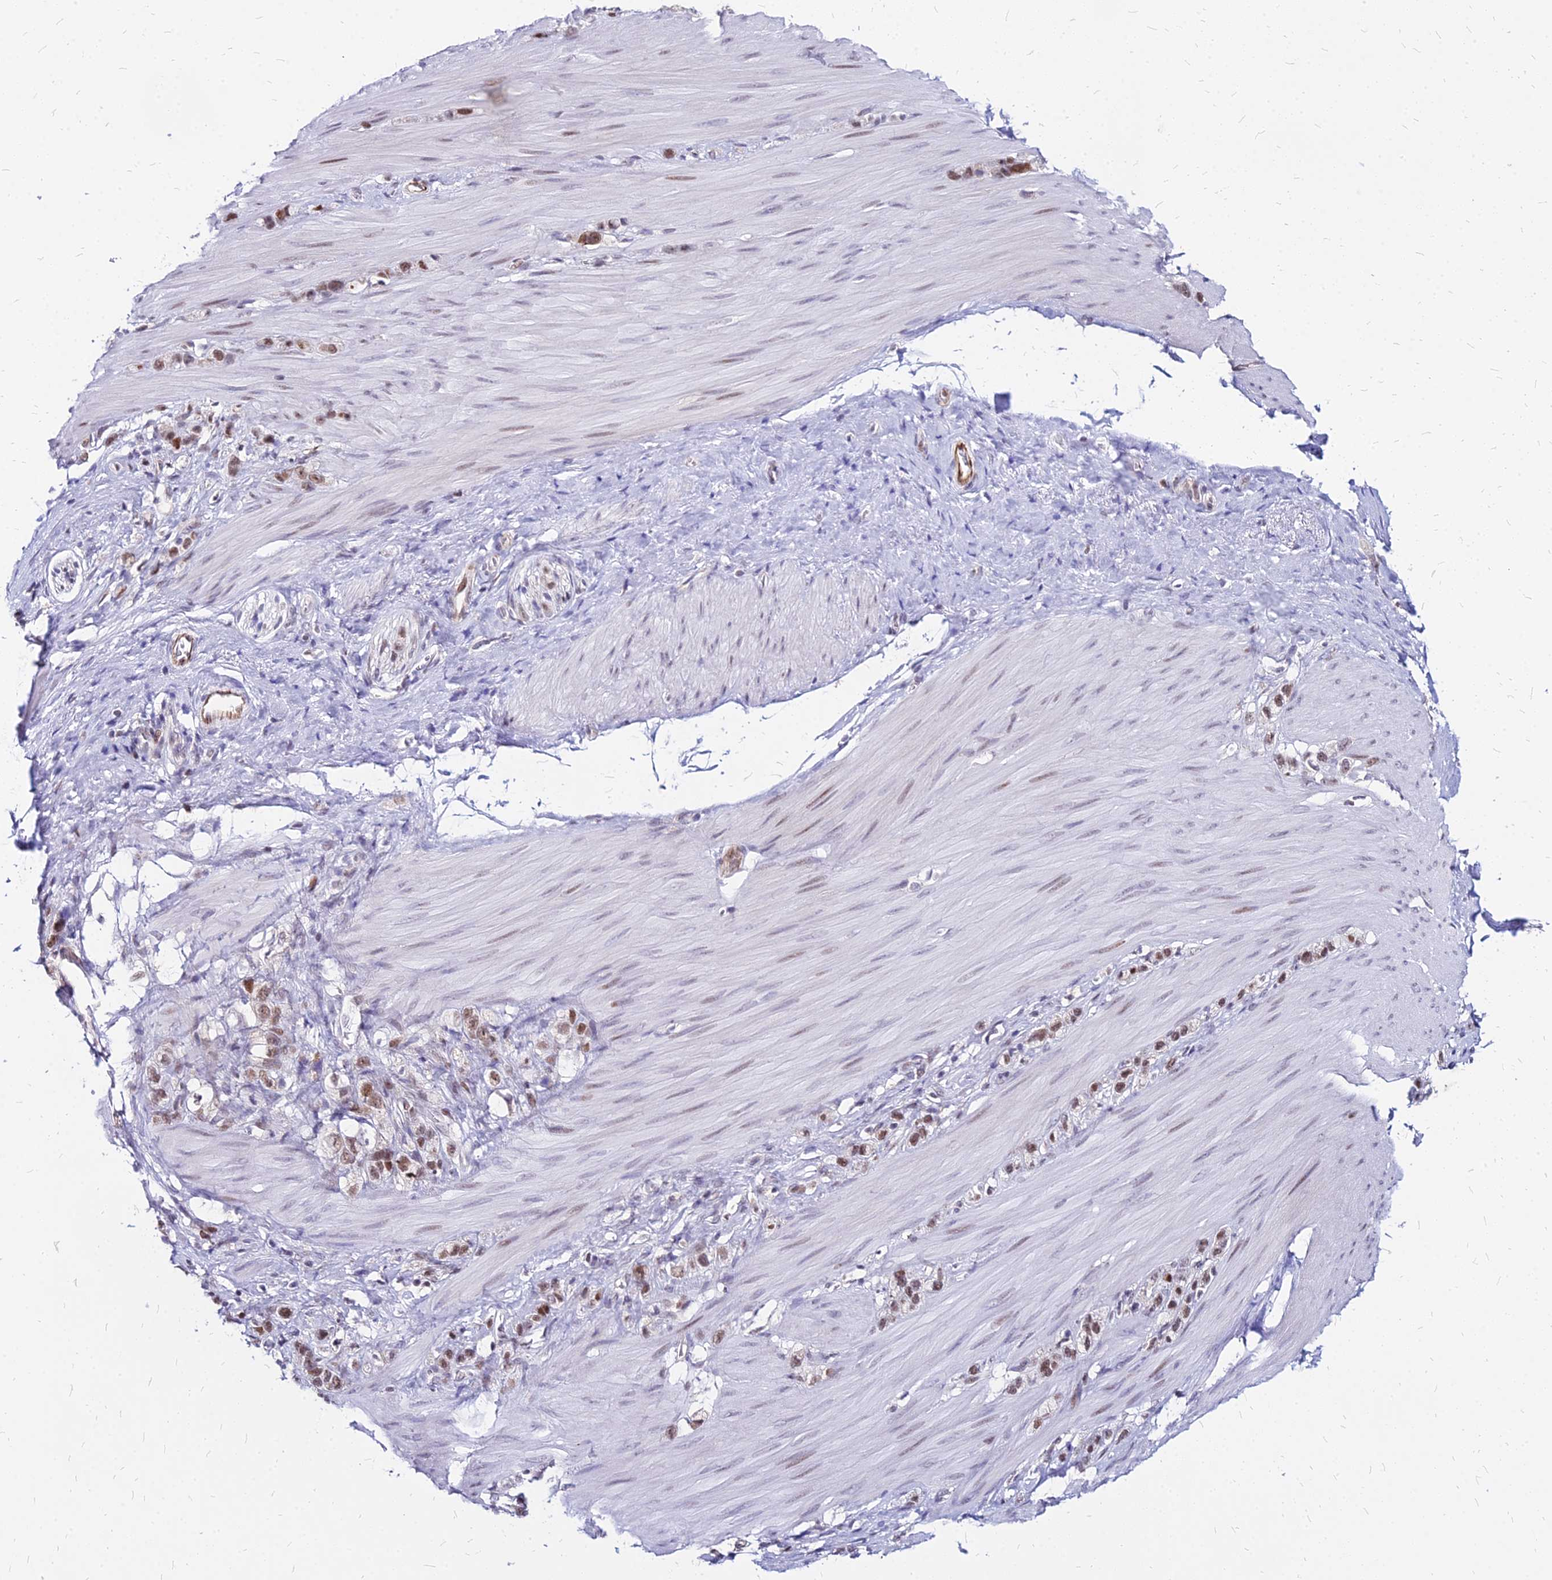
{"staining": {"intensity": "moderate", "quantity": ">75%", "location": "nuclear"}, "tissue": "stomach cancer", "cell_type": "Tumor cells", "image_type": "cancer", "snomed": [{"axis": "morphology", "description": "Adenocarcinoma, NOS"}, {"axis": "topography", "description": "Stomach"}], "caption": "Immunohistochemical staining of stomach cancer displays medium levels of moderate nuclear staining in about >75% of tumor cells. Ihc stains the protein of interest in brown and the nuclei are stained blue.", "gene": "FDX2", "patient": {"sex": "female", "age": 65}}